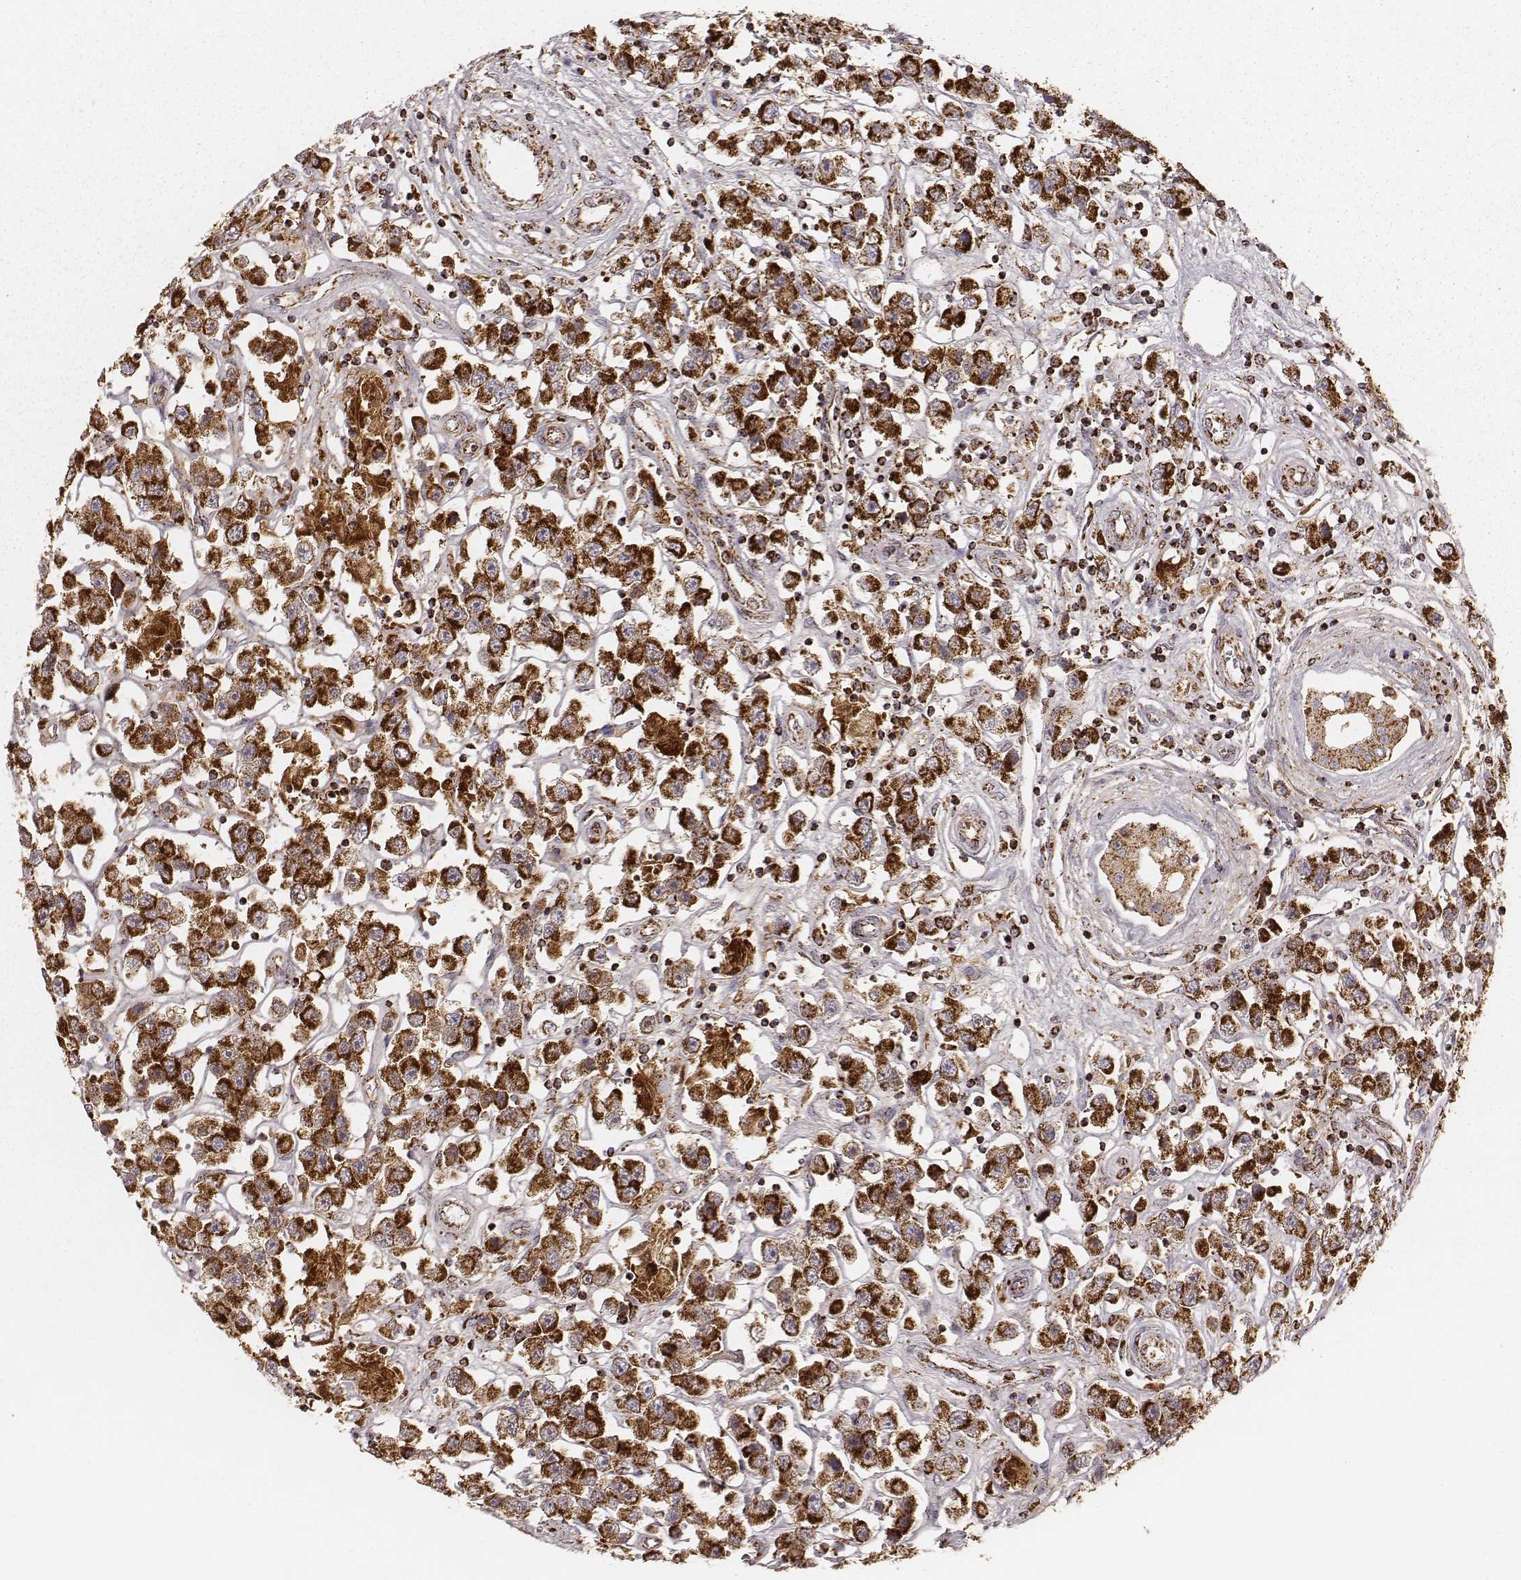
{"staining": {"intensity": "strong", "quantity": ">75%", "location": "cytoplasmic/membranous"}, "tissue": "testis cancer", "cell_type": "Tumor cells", "image_type": "cancer", "snomed": [{"axis": "morphology", "description": "Seminoma, NOS"}, {"axis": "topography", "description": "Testis"}], "caption": "Brown immunohistochemical staining in human testis cancer displays strong cytoplasmic/membranous expression in about >75% of tumor cells.", "gene": "CS", "patient": {"sex": "male", "age": 45}}